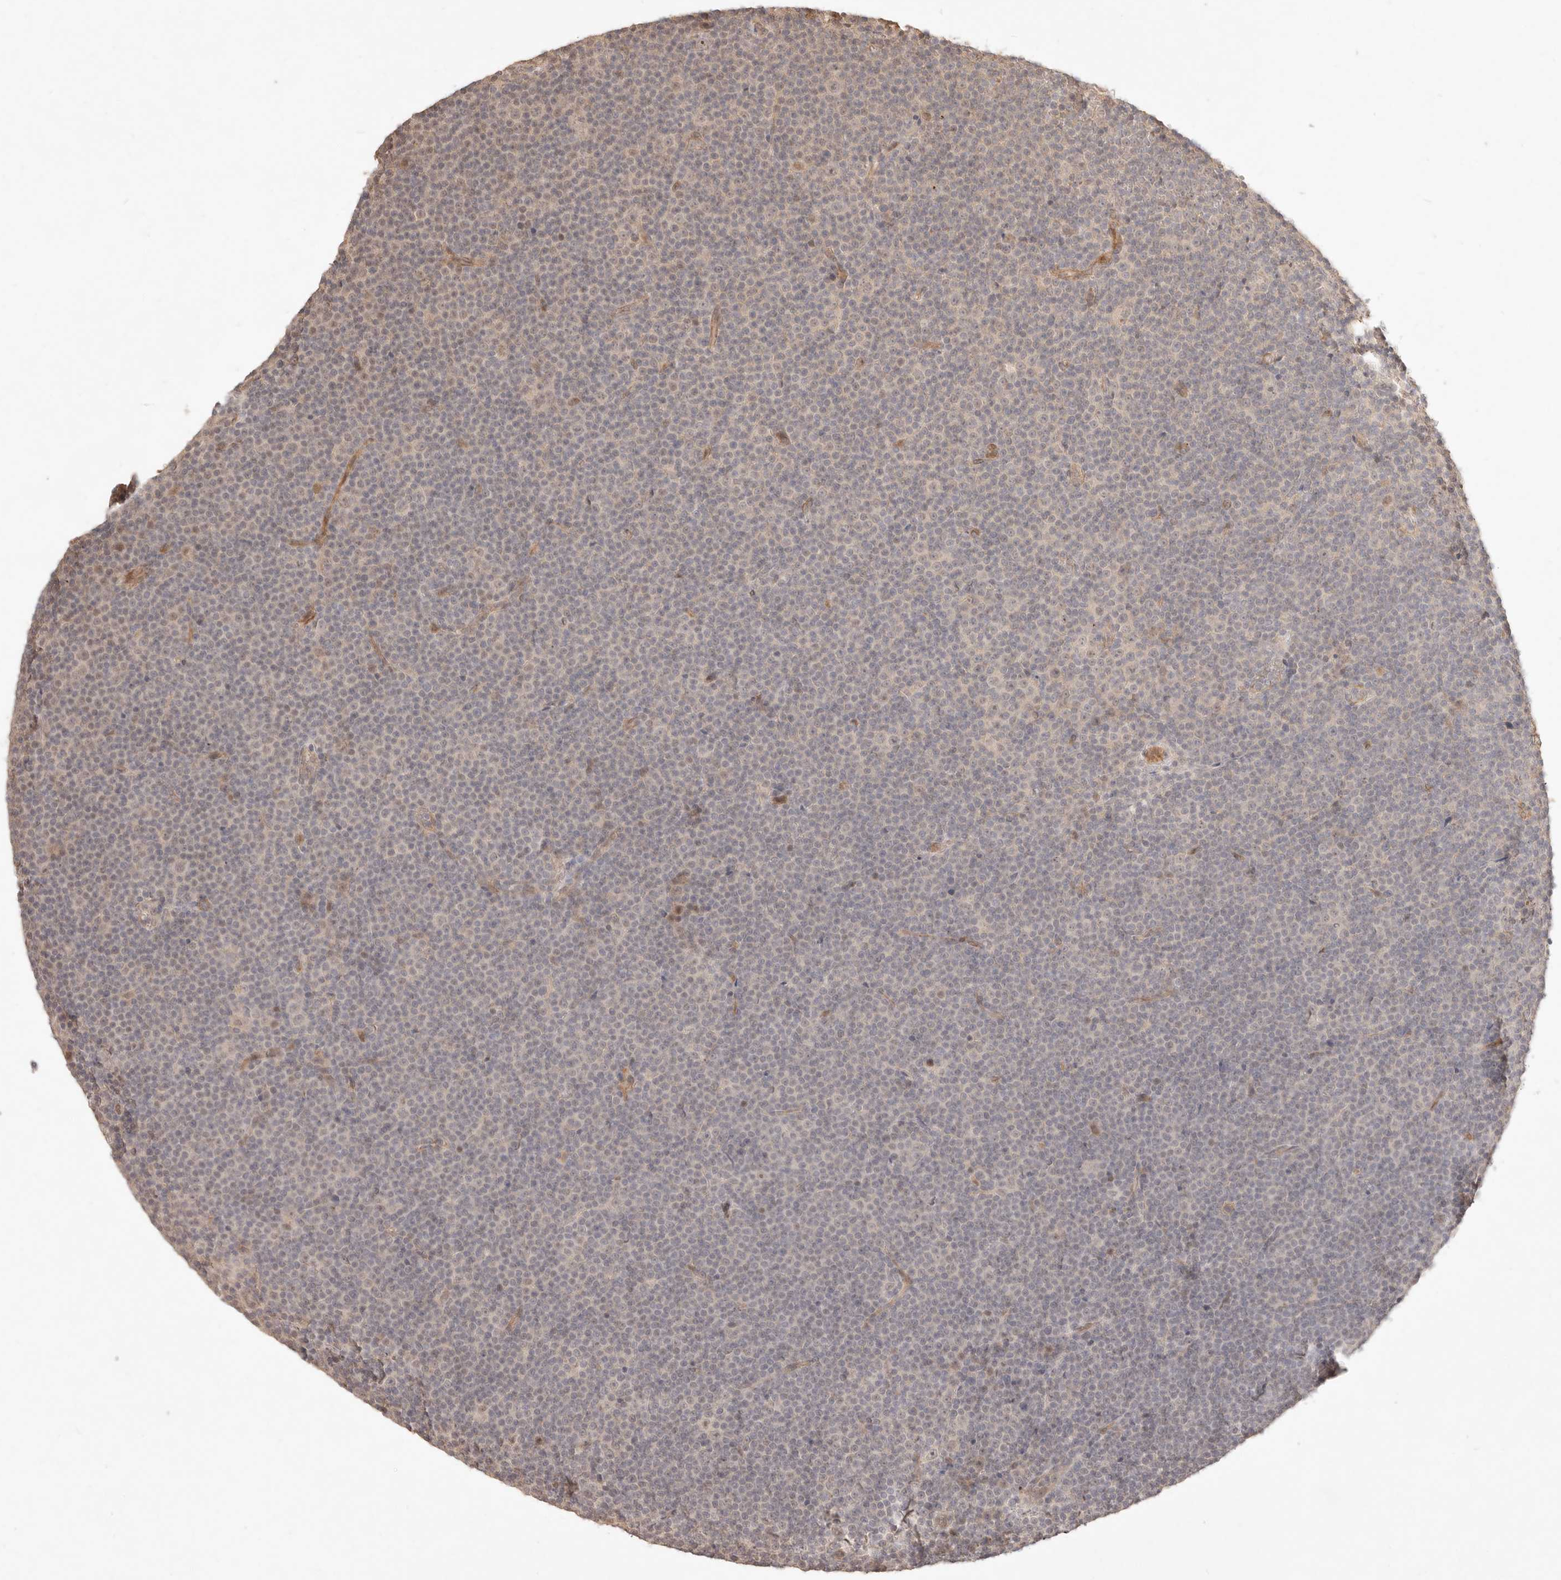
{"staining": {"intensity": "weak", "quantity": "25%-75%", "location": "nuclear"}, "tissue": "lymphoma", "cell_type": "Tumor cells", "image_type": "cancer", "snomed": [{"axis": "morphology", "description": "Malignant lymphoma, non-Hodgkin's type, Low grade"}, {"axis": "topography", "description": "Lymph node"}], "caption": "Immunohistochemistry (IHC) of human lymphoma shows low levels of weak nuclear staining in approximately 25%-75% of tumor cells.", "gene": "MEP1A", "patient": {"sex": "female", "age": 67}}